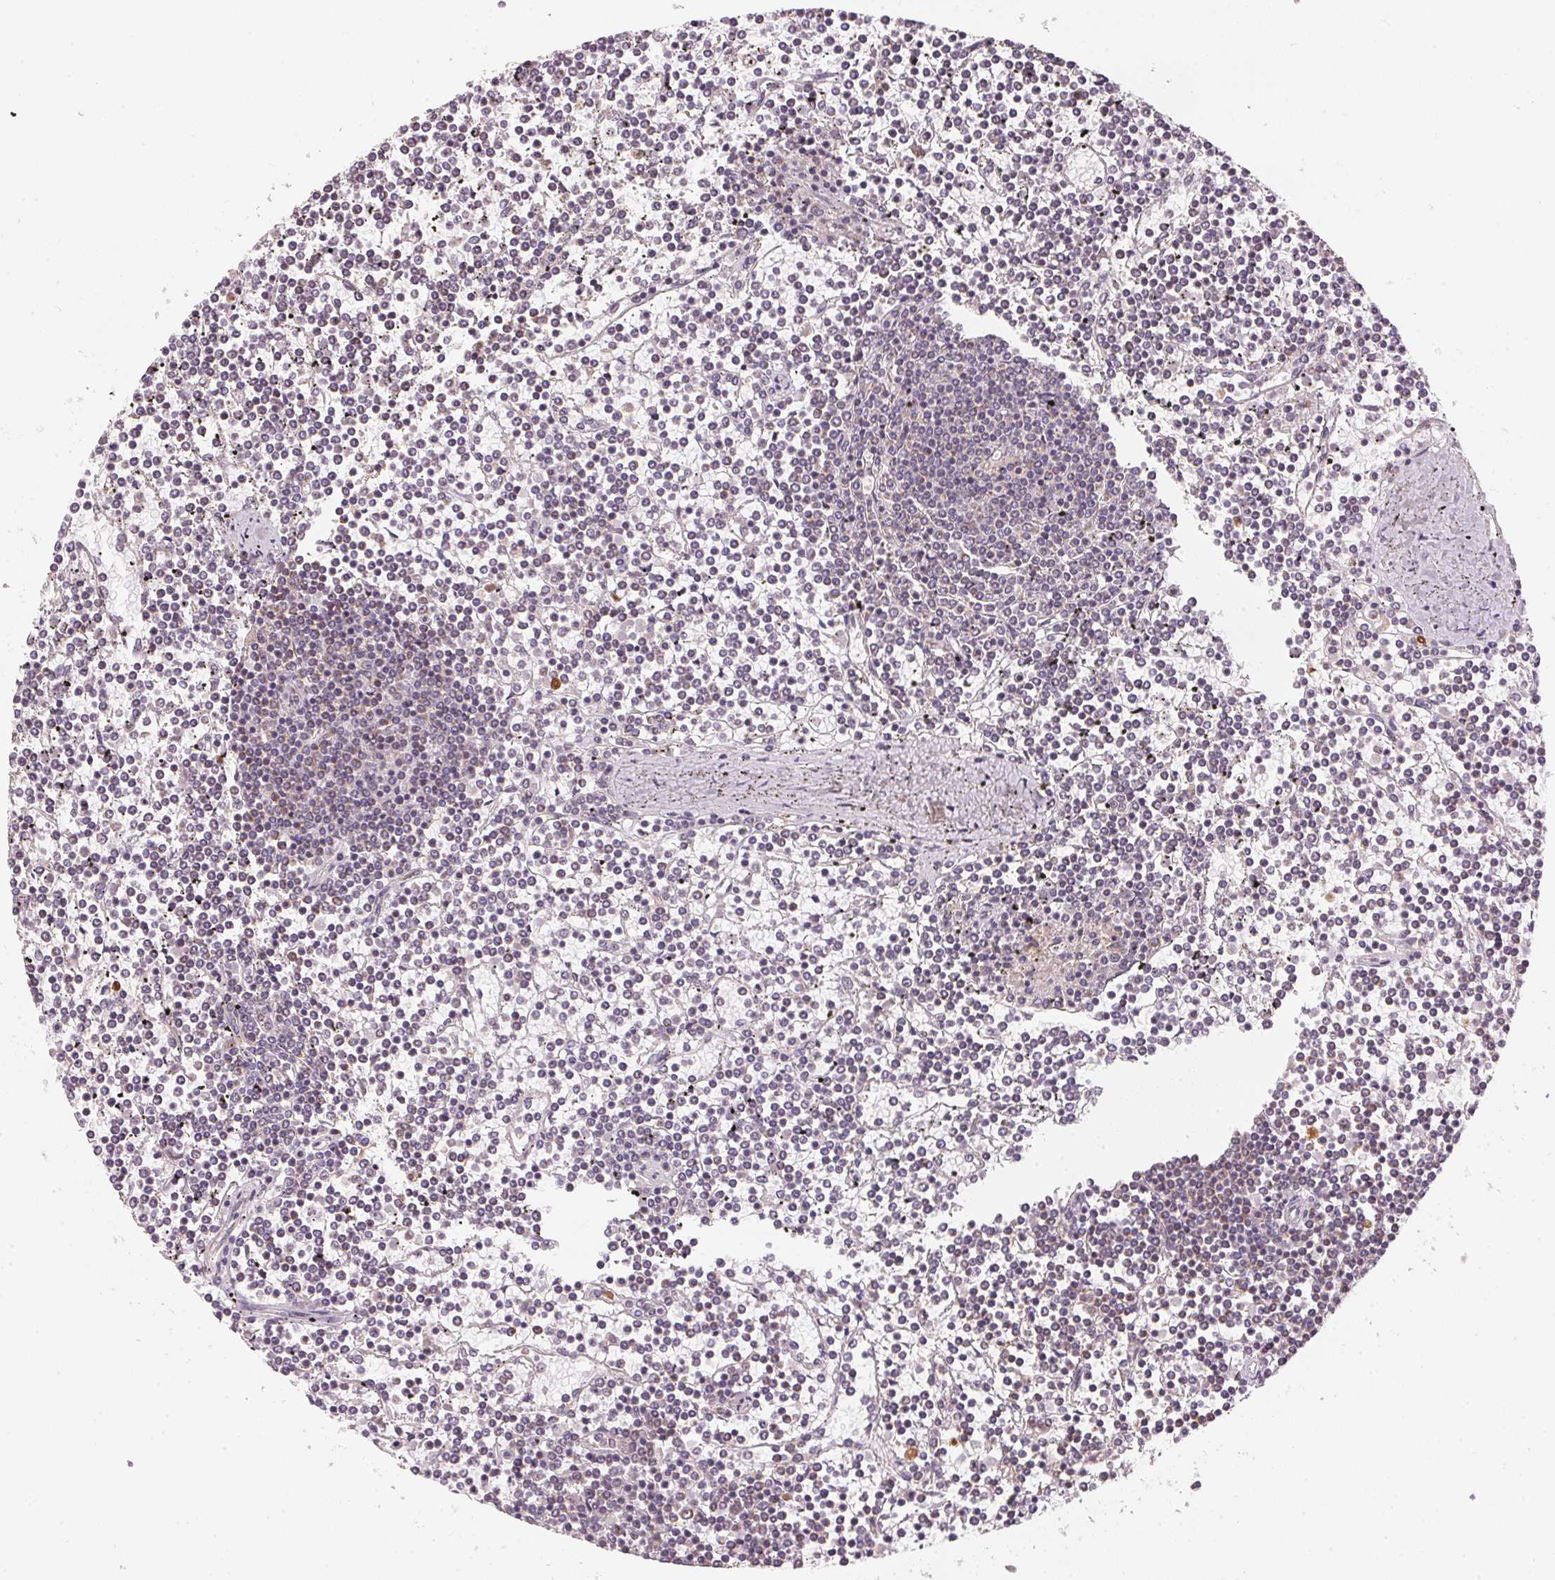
{"staining": {"intensity": "negative", "quantity": "none", "location": "none"}, "tissue": "lymphoma", "cell_type": "Tumor cells", "image_type": "cancer", "snomed": [{"axis": "morphology", "description": "Malignant lymphoma, non-Hodgkin's type, Low grade"}, {"axis": "topography", "description": "Spleen"}], "caption": "Tumor cells are negative for protein expression in human lymphoma.", "gene": "MATCAP1", "patient": {"sex": "female", "age": 19}}